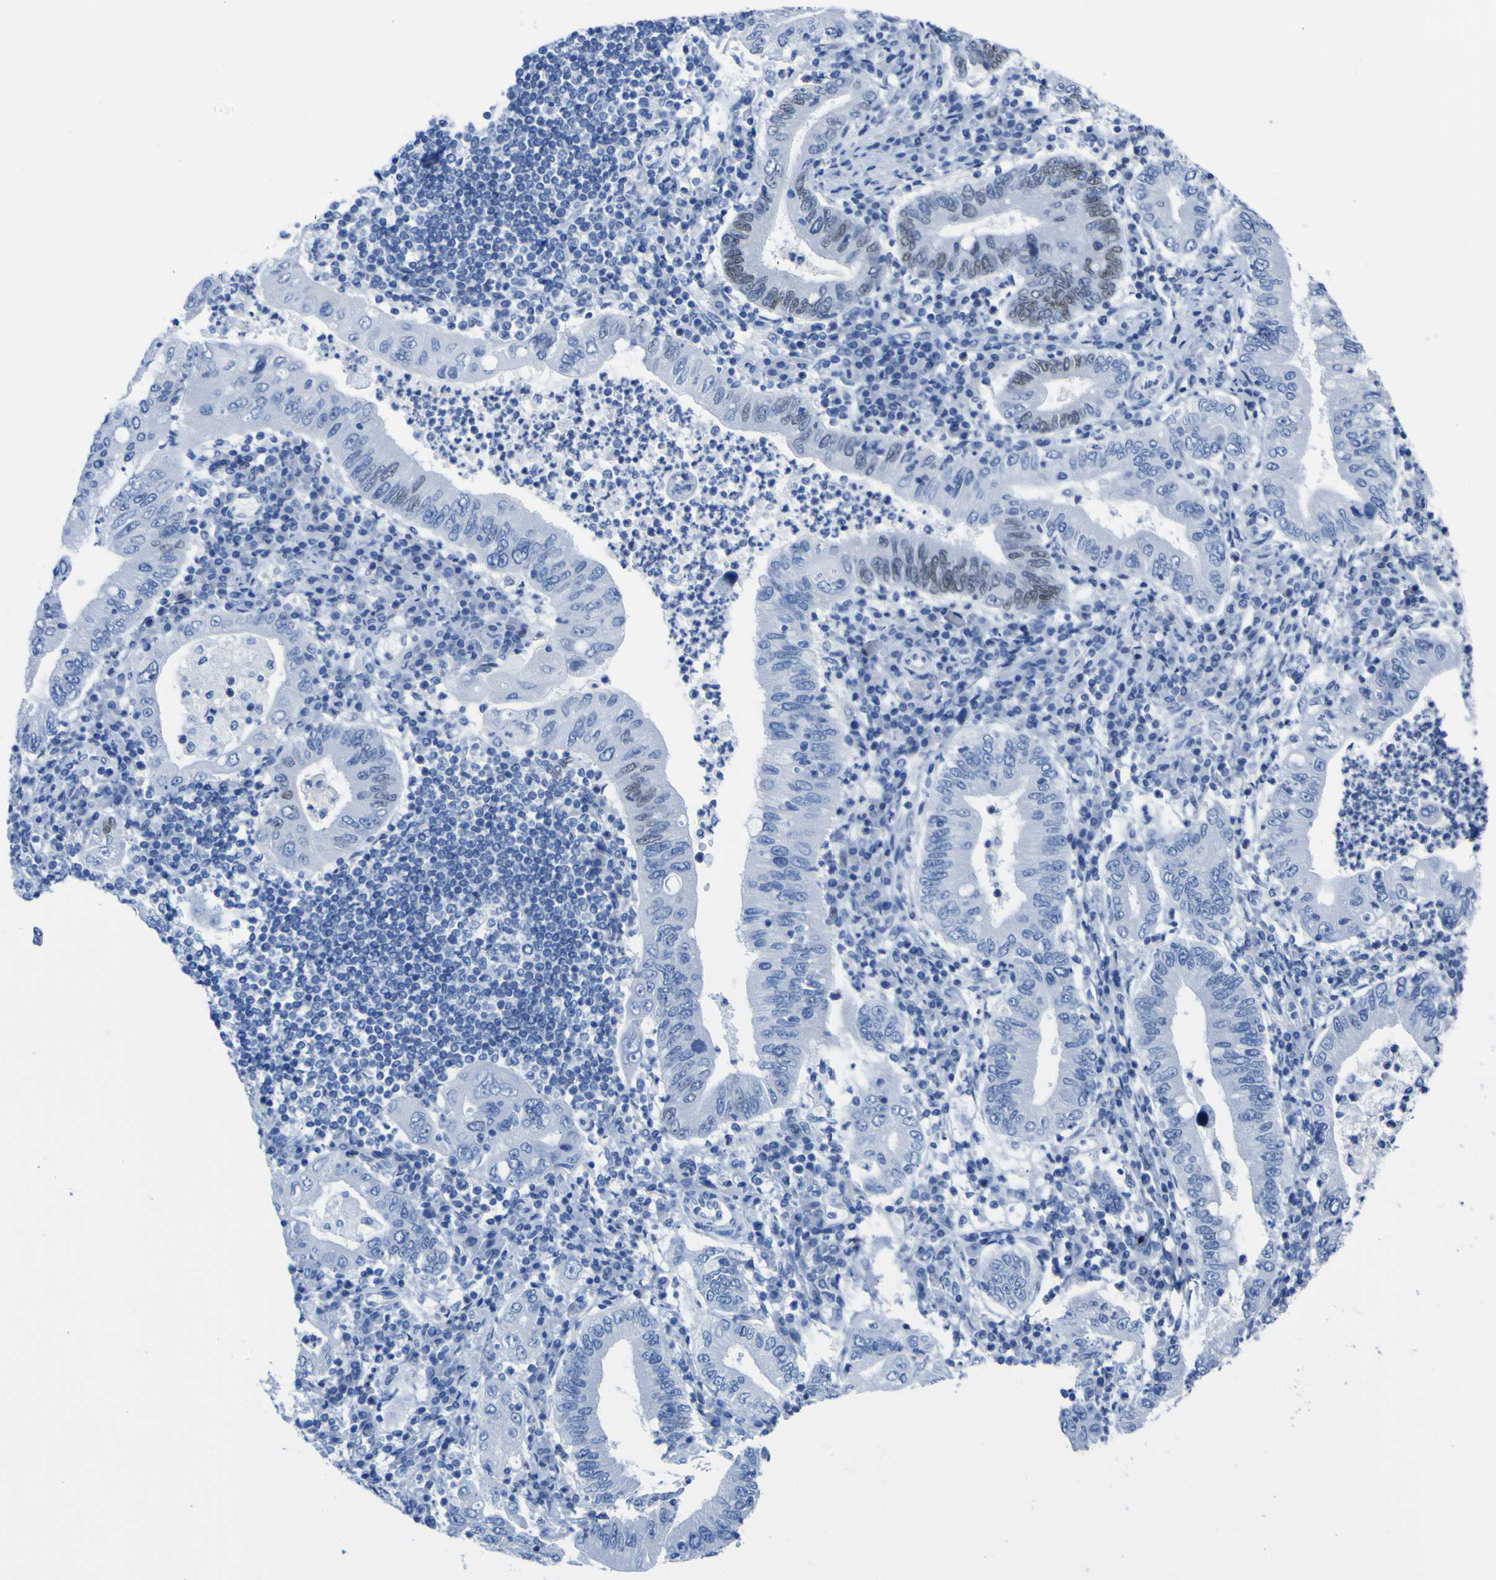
{"staining": {"intensity": "weak", "quantity": "<25%", "location": "nuclear"}, "tissue": "stomach cancer", "cell_type": "Tumor cells", "image_type": "cancer", "snomed": [{"axis": "morphology", "description": "Normal tissue, NOS"}, {"axis": "morphology", "description": "Adenocarcinoma, NOS"}, {"axis": "topography", "description": "Esophagus"}, {"axis": "topography", "description": "Stomach, upper"}, {"axis": "topography", "description": "Peripheral nerve tissue"}], "caption": "Human stomach cancer stained for a protein using immunohistochemistry (IHC) displays no positivity in tumor cells.", "gene": "DACH1", "patient": {"sex": "male", "age": 62}}